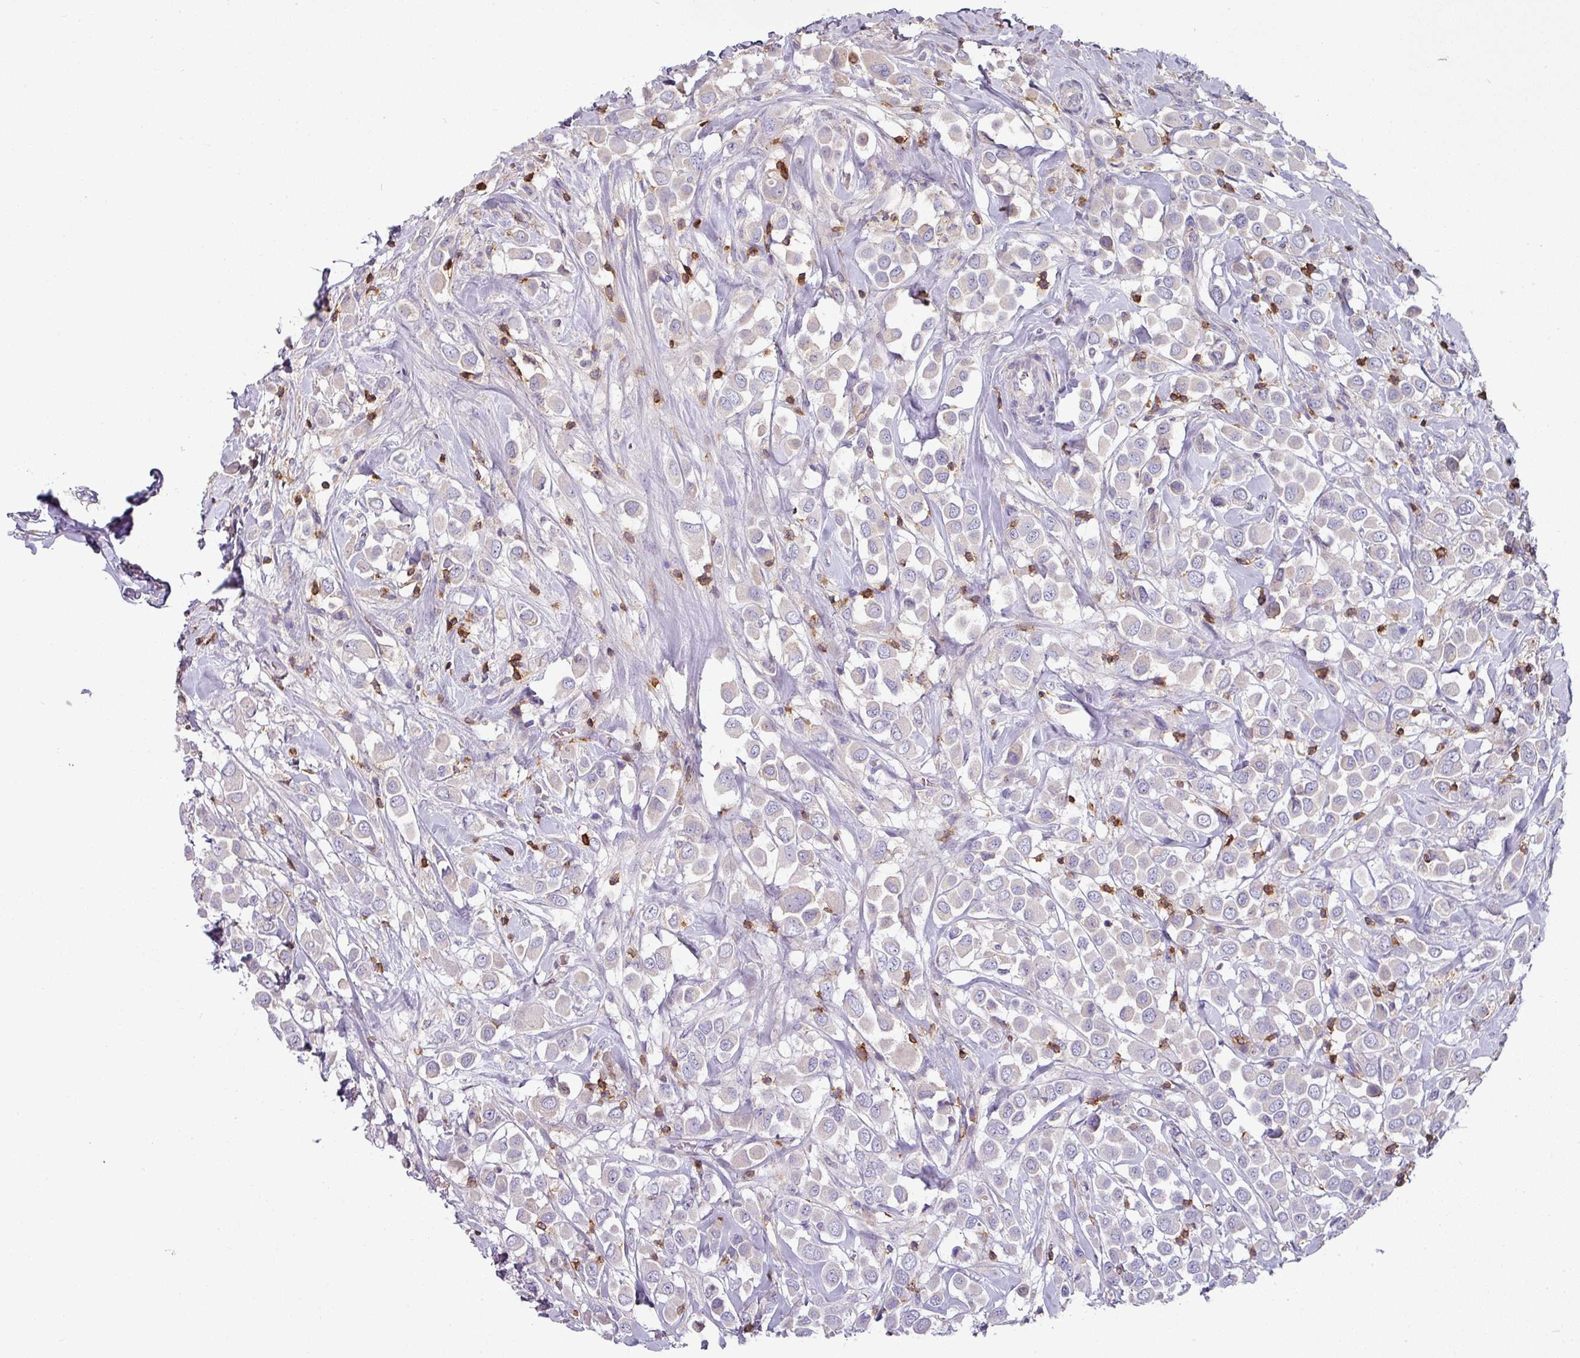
{"staining": {"intensity": "negative", "quantity": "none", "location": "none"}, "tissue": "breast cancer", "cell_type": "Tumor cells", "image_type": "cancer", "snomed": [{"axis": "morphology", "description": "Duct carcinoma"}, {"axis": "topography", "description": "Breast"}], "caption": "Photomicrograph shows no significant protein positivity in tumor cells of breast cancer. The staining was performed using DAB (3,3'-diaminobenzidine) to visualize the protein expression in brown, while the nuclei were stained in blue with hematoxylin (Magnification: 20x).", "gene": "CD3G", "patient": {"sex": "female", "age": 61}}